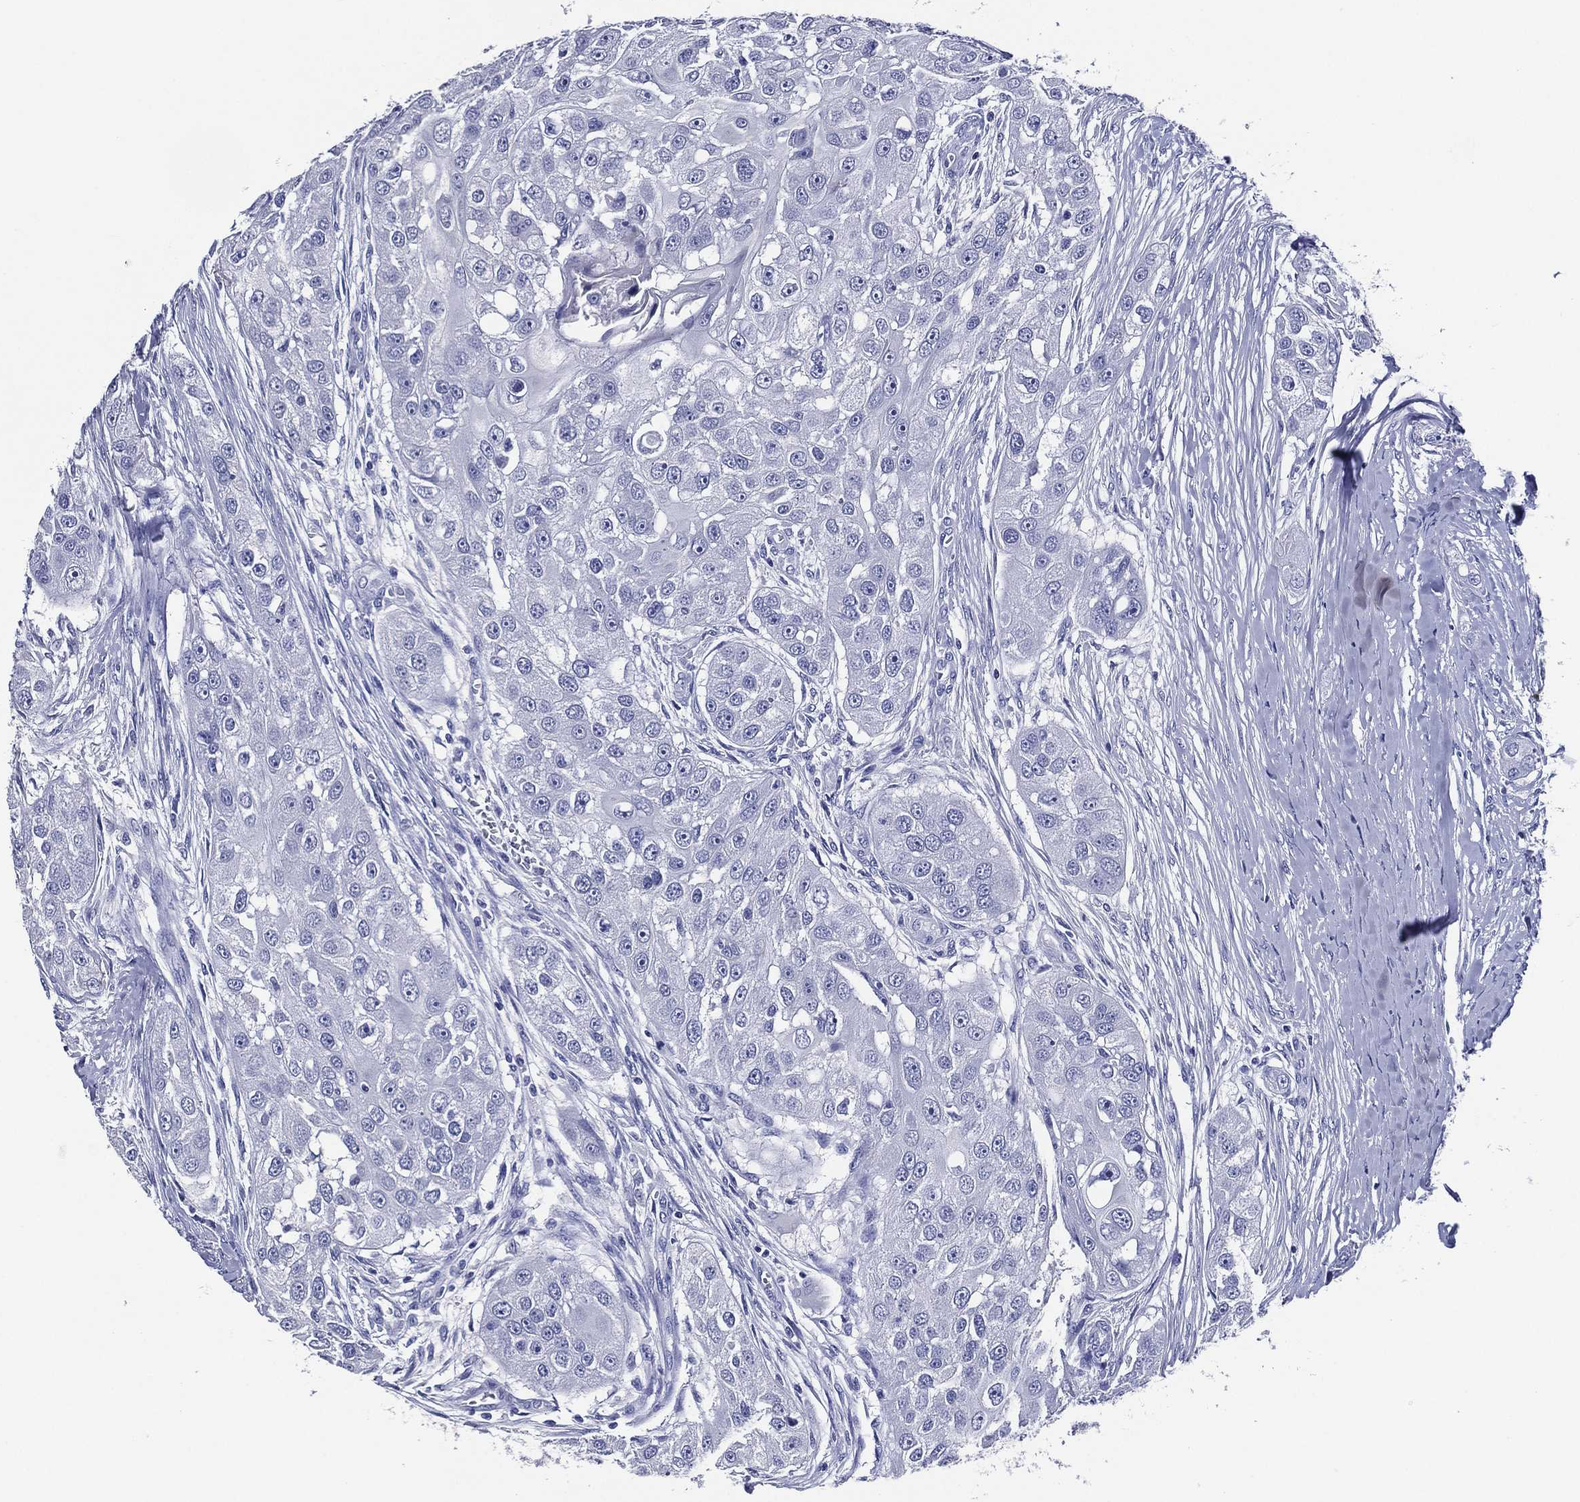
{"staining": {"intensity": "negative", "quantity": "none", "location": "none"}, "tissue": "head and neck cancer", "cell_type": "Tumor cells", "image_type": "cancer", "snomed": [{"axis": "morphology", "description": "Normal tissue, NOS"}, {"axis": "morphology", "description": "Squamous cell carcinoma, NOS"}, {"axis": "topography", "description": "Skeletal muscle"}, {"axis": "topography", "description": "Head-Neck"}], "caption": "A high-resolution image shows immunohistochemistry (IHC) staining of head and neck cancer (squamous cell carcinoma), which demonstrates no significant expression in tumor cells. Brightfield microscopy of immunohistochemistry (IHC) stained with DAB (3,3'-diaminobenzidine) (brown) and hematoxylin (blue), captured at high magnification.", "gene": "ACE2", "patient": {"sex": "male", "age": 51}}